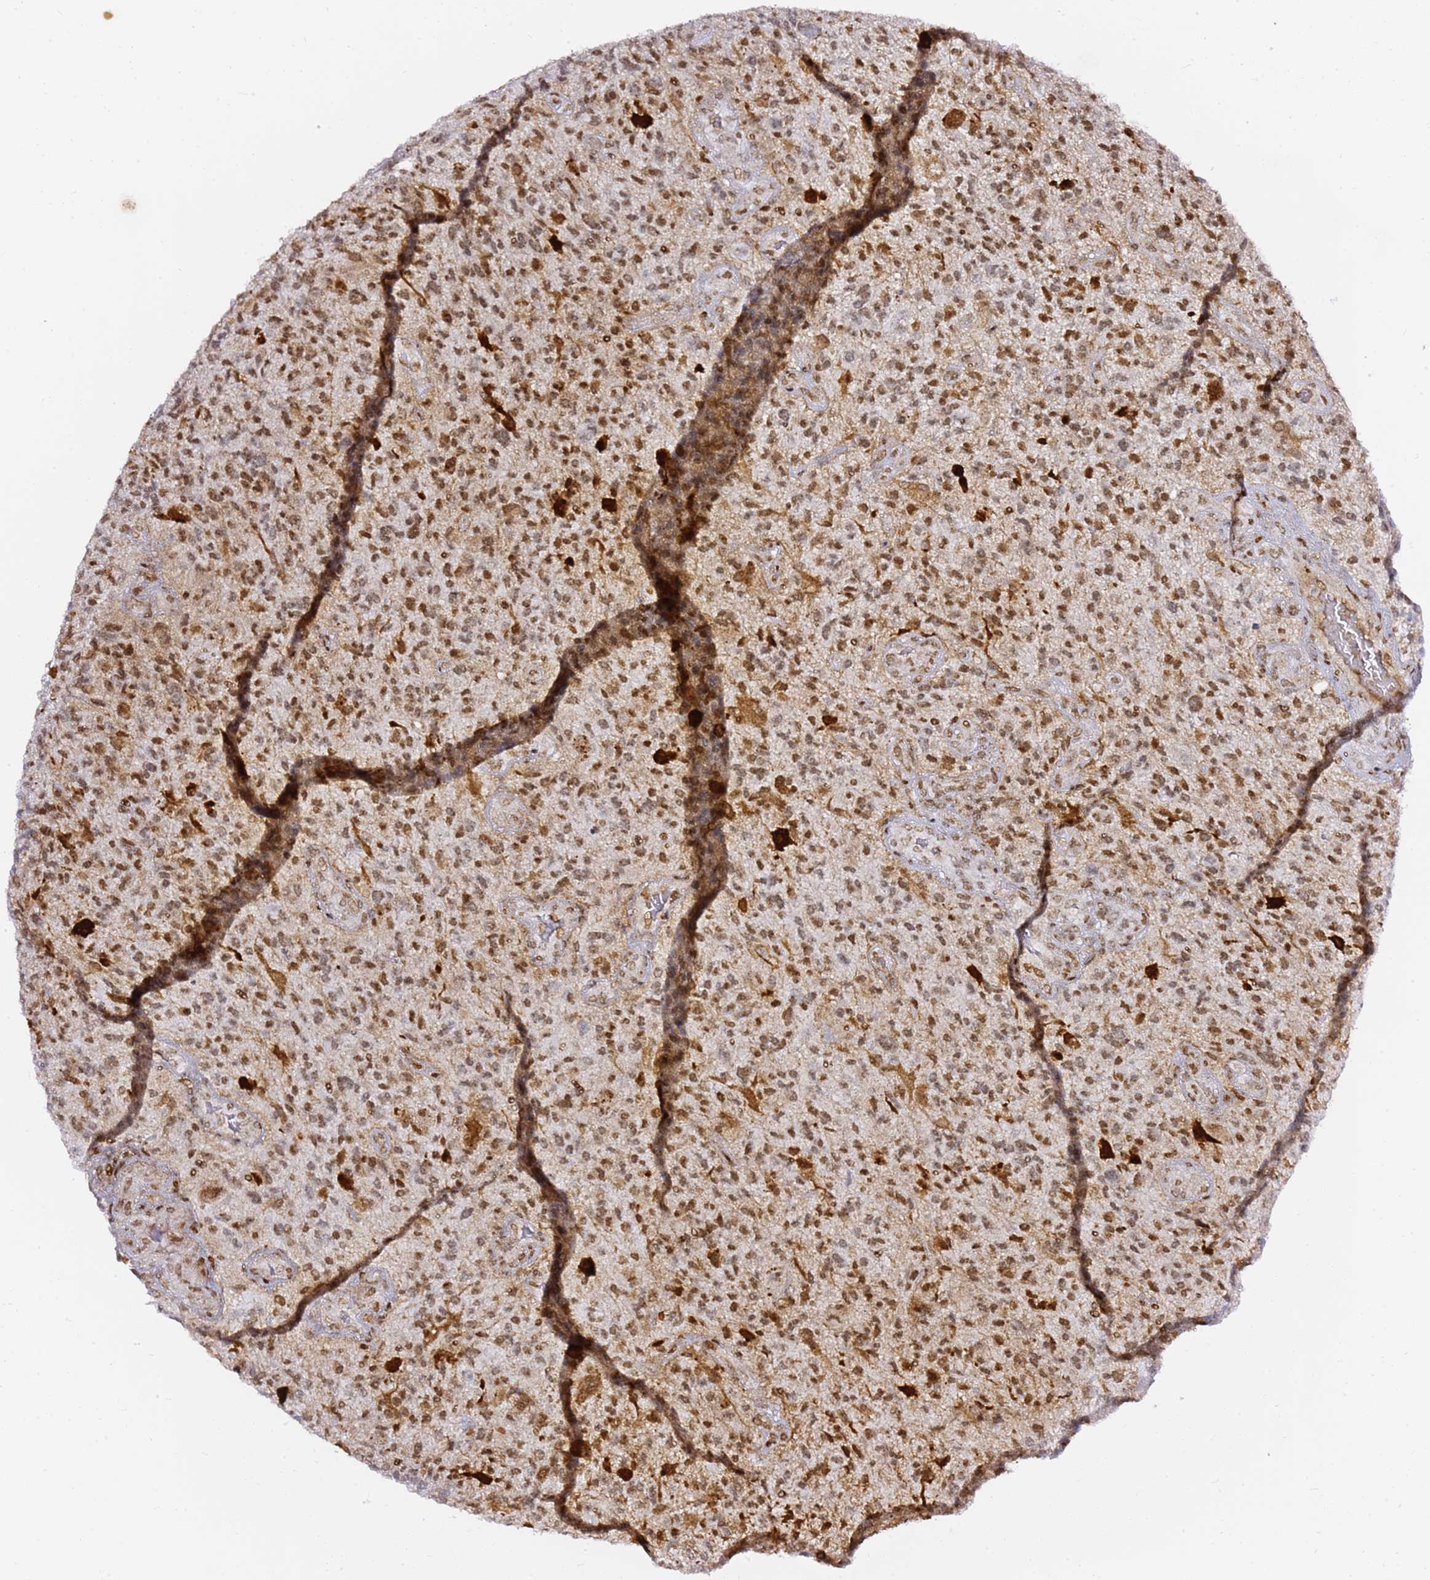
{"staining": {"intensity": "moderate", "quantity": ">75%", "location": "nuclear"}, "tissue": "glioma", "cell_type": "Tumor cells", "image_type": "cancer", "snomed": [{"axis": "morphology", "description": "Glioma, malignant, High grade"}, {"axis": "topography", "description": "Brain"}], "caption": "A brown stain labels moderate nuclear staining of a protein in high-grade glioma (malignant) tumor cells.", "gene": "GBP2", "patient": {"sex": "male", "age": 47}}